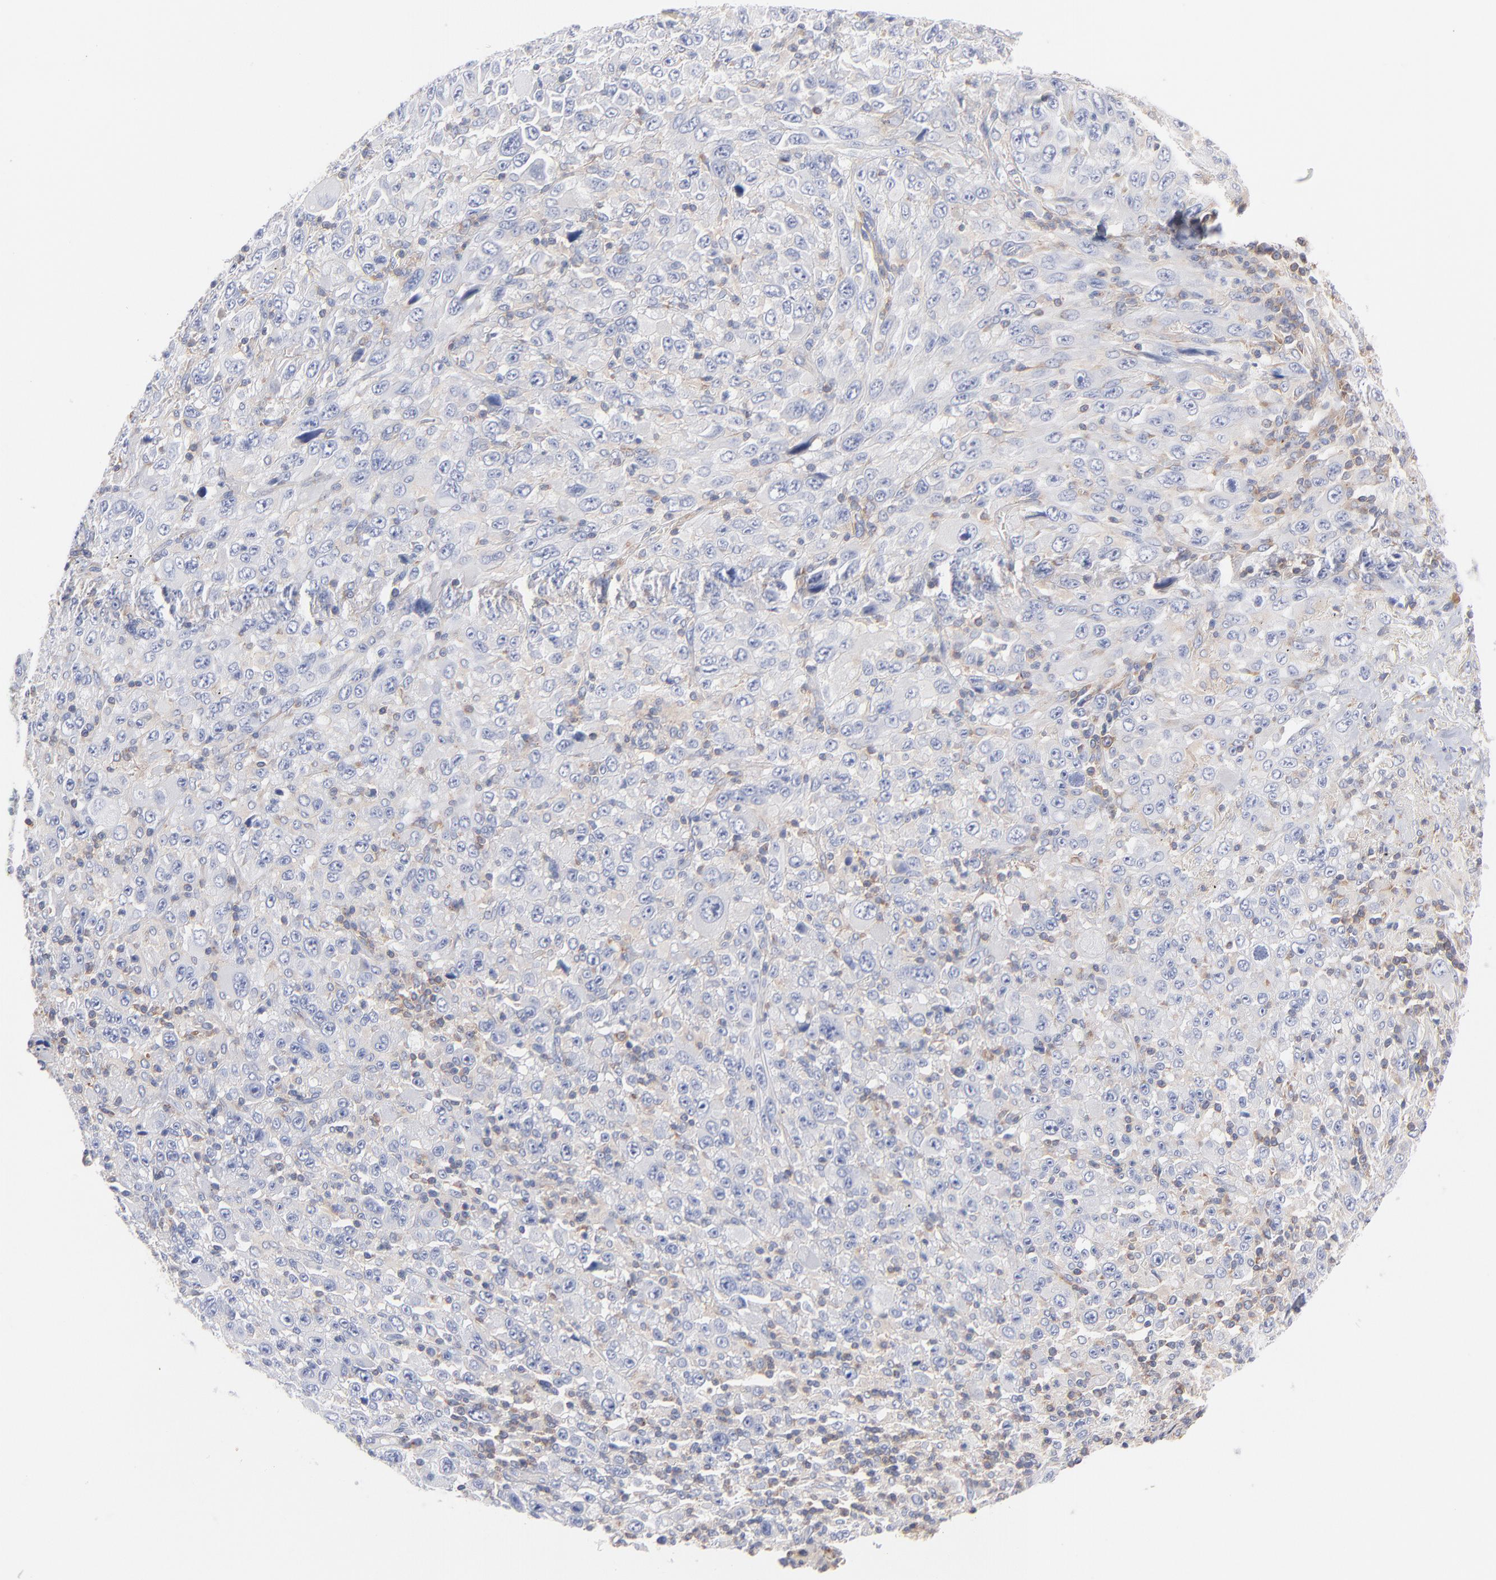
{"staining": {"intensity": "negative", "quantity": "none", "location": "none"}, "tissue": "melanoma", "cell_type": "Tumor cells", "image_type": "cancer", "snomed": [{"axis": "morphology", "description": "Malignant melanoma, Metastatic site"}, {"axis": "topography", "description": "Skin"}], "caption": "Micrograph shows no significant protein expression in tumor cells of malignant melanoma (metastatic site).", "gene": "SEPTIN6", "patient": {"sex": "female", "age": 56}}